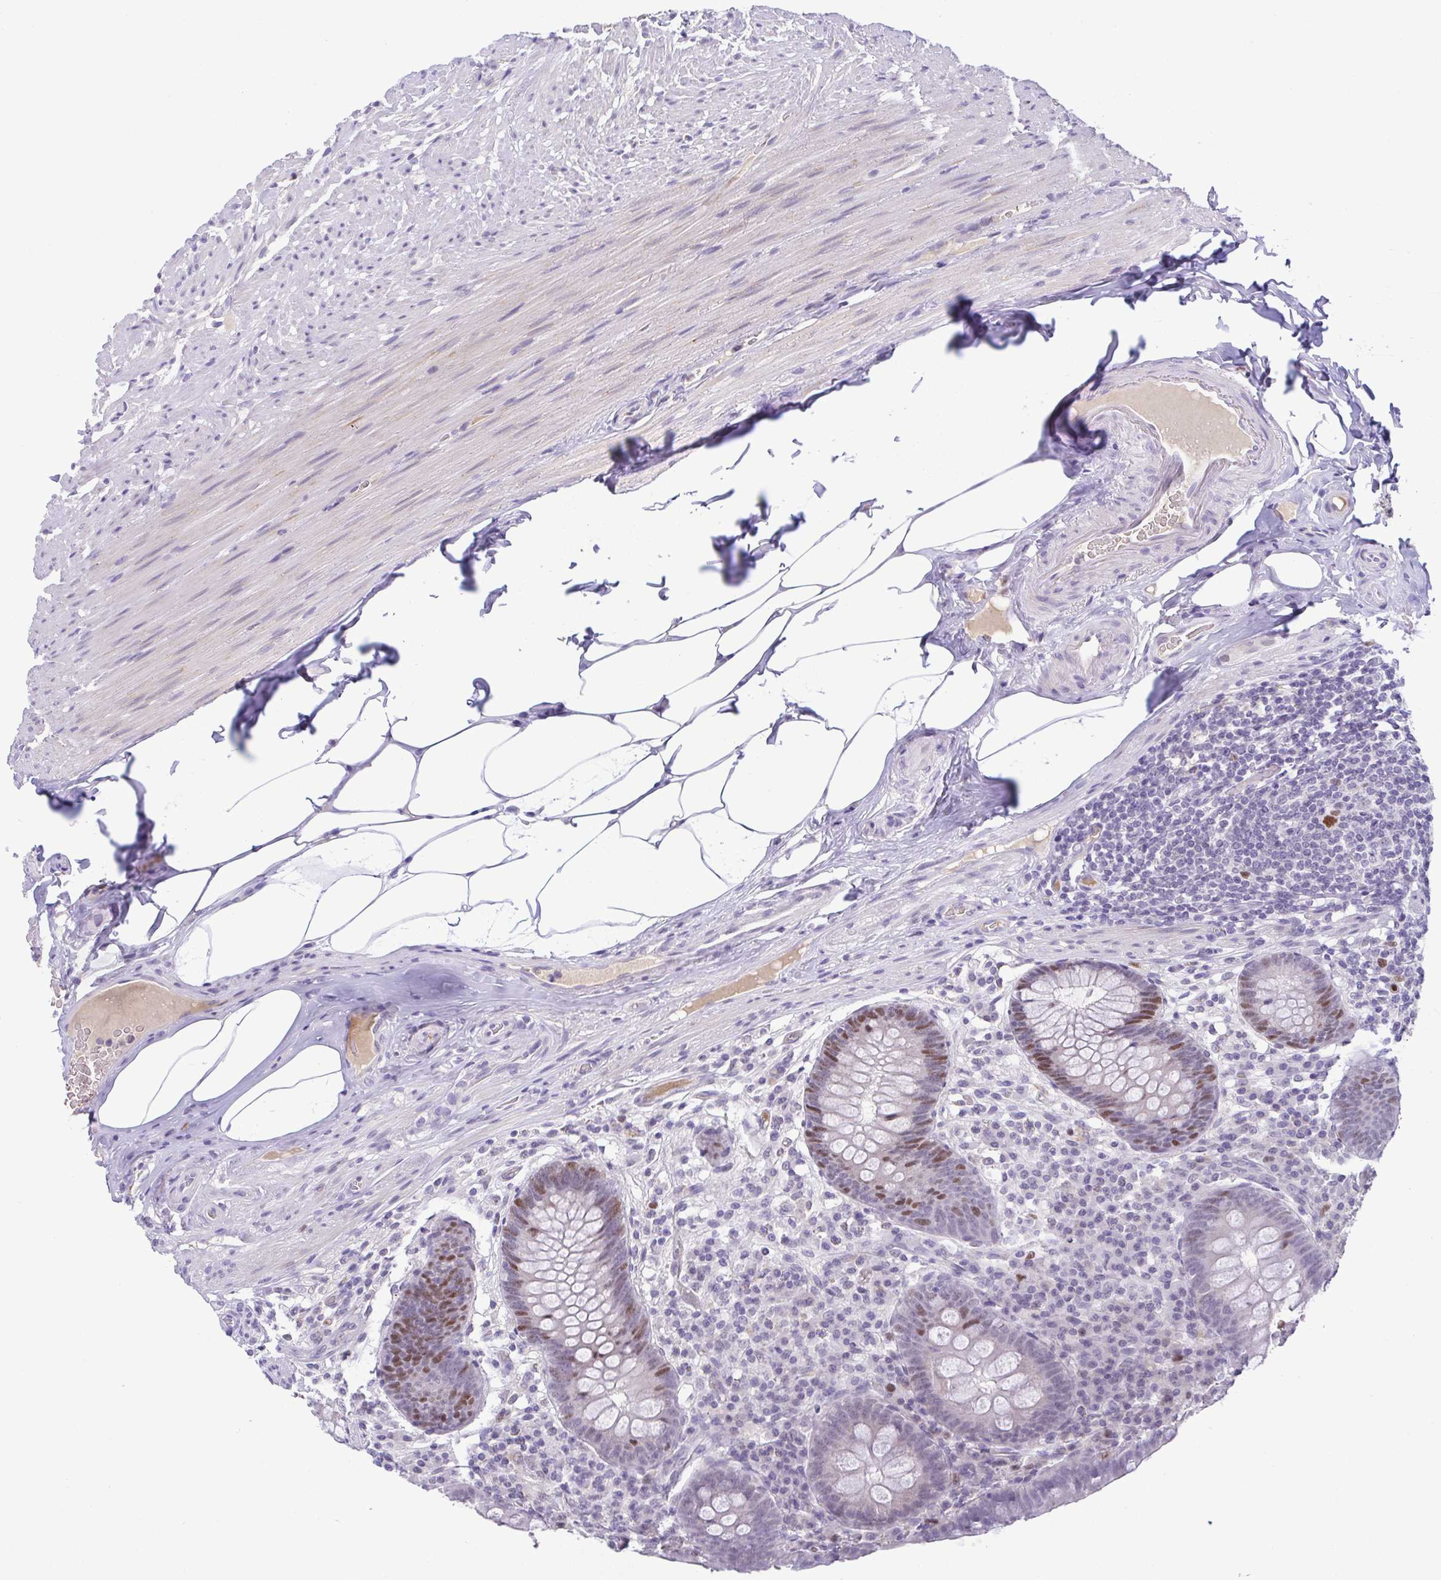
{"staining": {"intensity": "moderate", "quantity": "25%-75%", "location": "nuclear"}, "tissue": "appendix", "cell_type": "Glandular cells", "image_type": "normal", "snomed": [{"axis": "morphology", "description": "Normal tissue, NOS"}, {"axis": "topography", "description": "Appendix"}], "caption": "A micrograph of human appendix stained for a protein displays moderate nuclear brown staining in glandular cells. Using DAB (3,3'-diaminobenzidine) (brown) and hematoxylin (blue) stains, captured at high magnification using brightfield microscopy.", "gene": "TIPIN", "patient": {"sex": "male", "age": 71}}